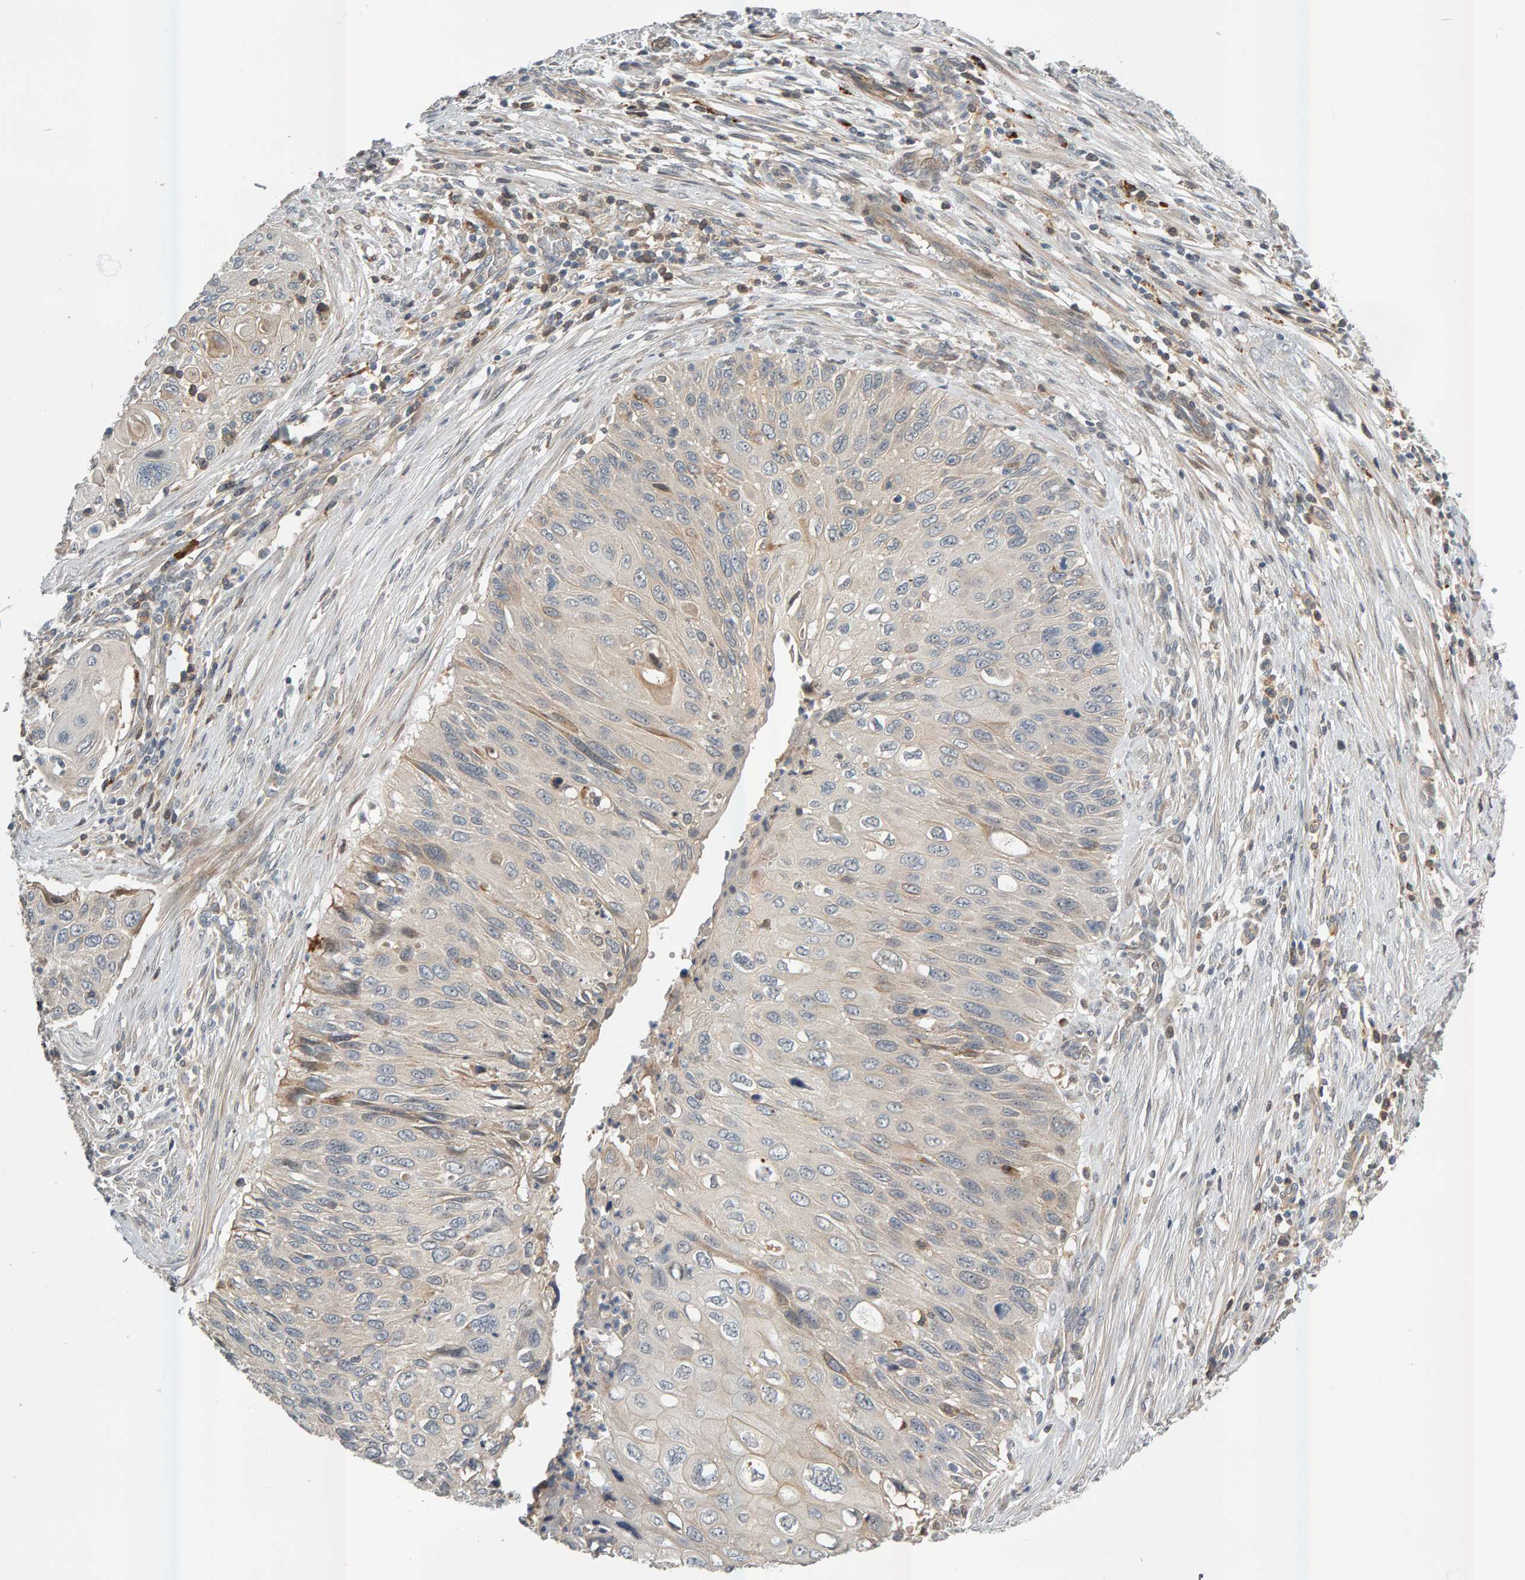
{"staining": {"intensity": "weak", "quantity": "<25%", "location": "cytoplasmic/membranous"}, "tissue": "cervical cancer", "cell_type": "Tumor cells", "image_type": "cancer", "snomed": [{"axis": "morphology", "description": "Squamous cell carcinoma, NOS"}, {"axis": "topography", "description": "Cervix"}], "caption": "Immunohistochemical staining of cervical squamous cell carcinoma exhibits no significant positivity in tumor cells.", "gene": "ZNF160", "patient": {"sex": "female", "age": 70}}